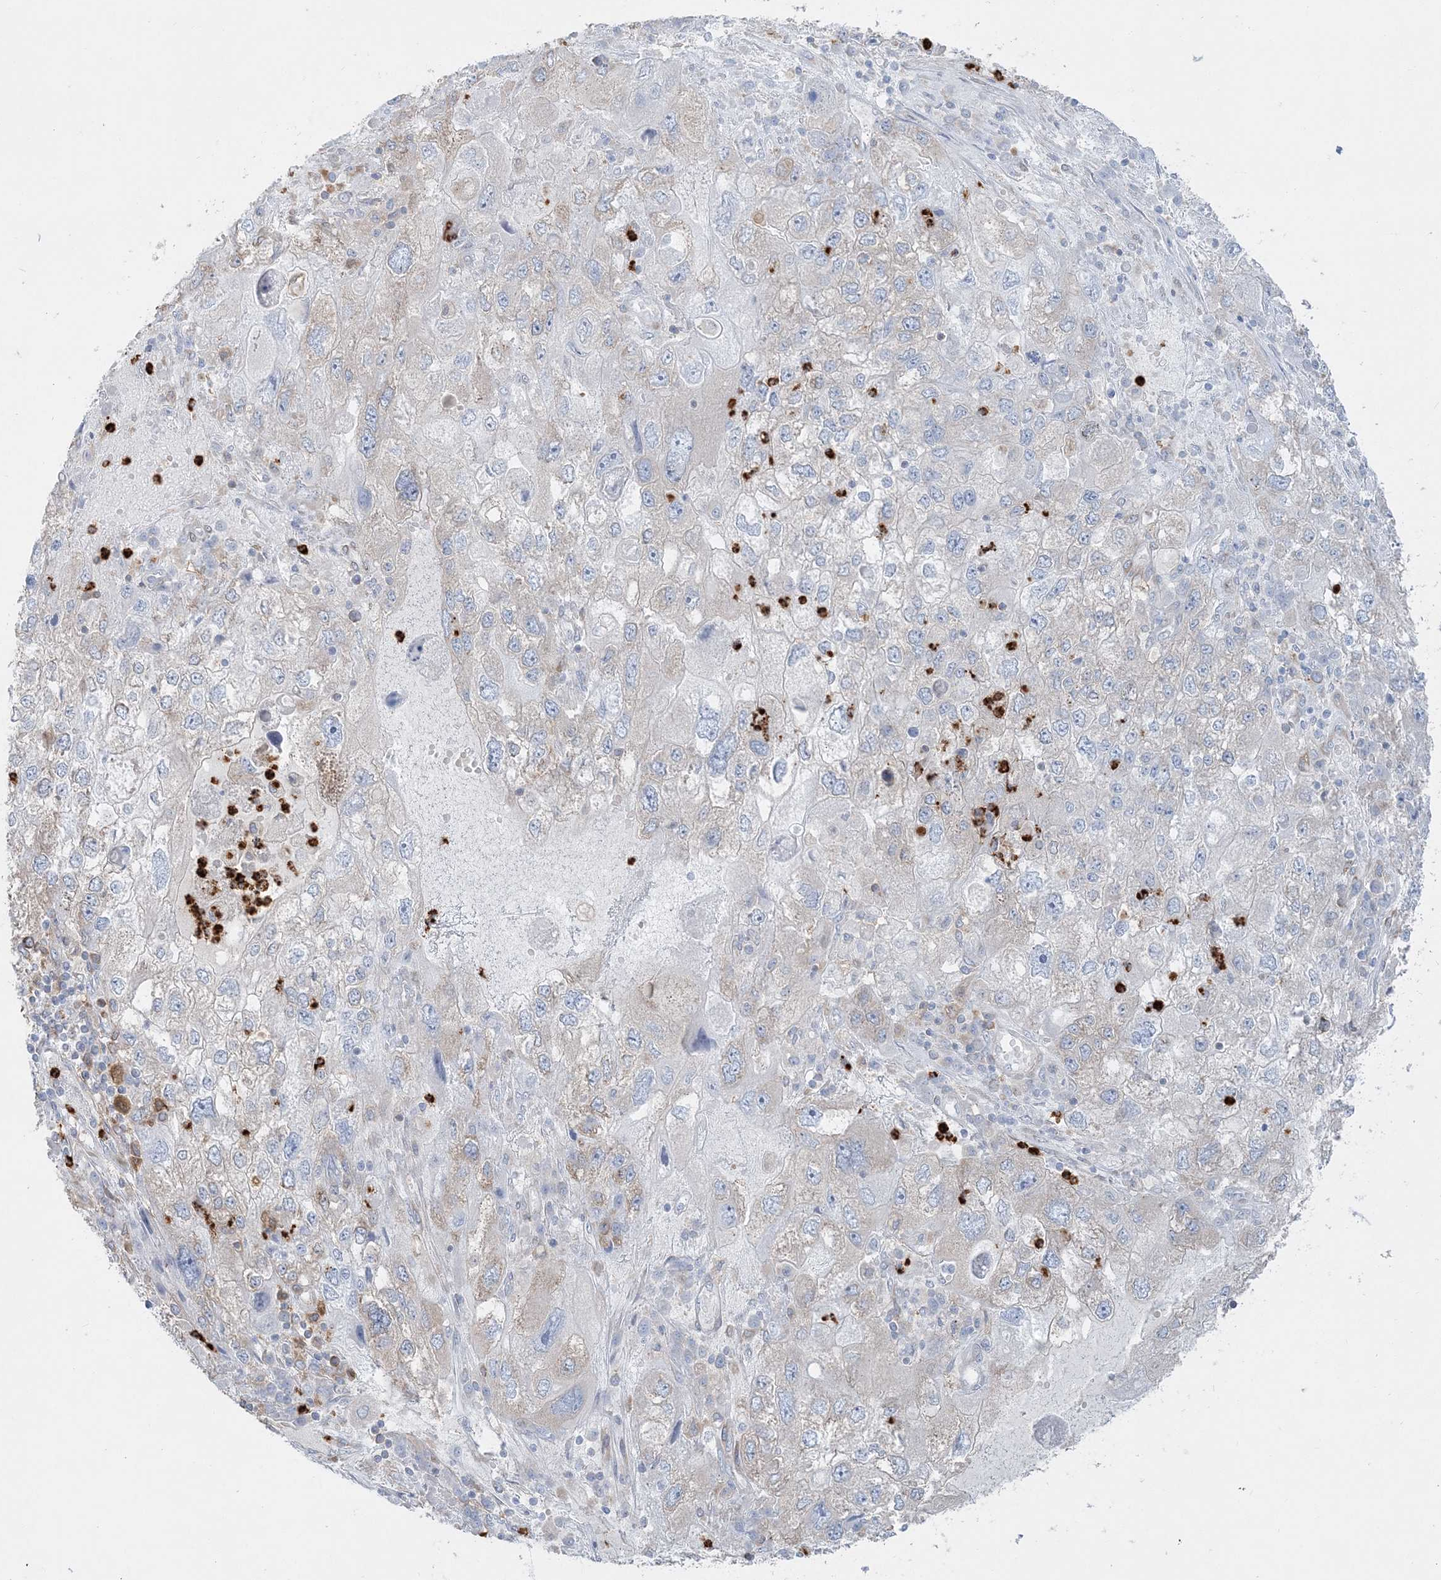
{"staining": {"intensity": "negative", "quantity": "none", "location": "none"}, "tissue": "endometrial cancer", "cell_type": "Tumor cells", "image_type": "cancer", "snomed": [{"axis": "morphology", "description": "Adenocarcinoma, NOS"}, {"axis": "topography", "description": "Endometrium"}], "caption": "DAB immunohistochemical staining of human endometrial cancer (adenocarcinoma) shows no significant positivity in tumor cells. (DAB (3,3'-diaminobenzidine) immunohistochemistry, high magnification).", "gene": "CCNJ", "patient": {"sex": "female", "age": 49}}